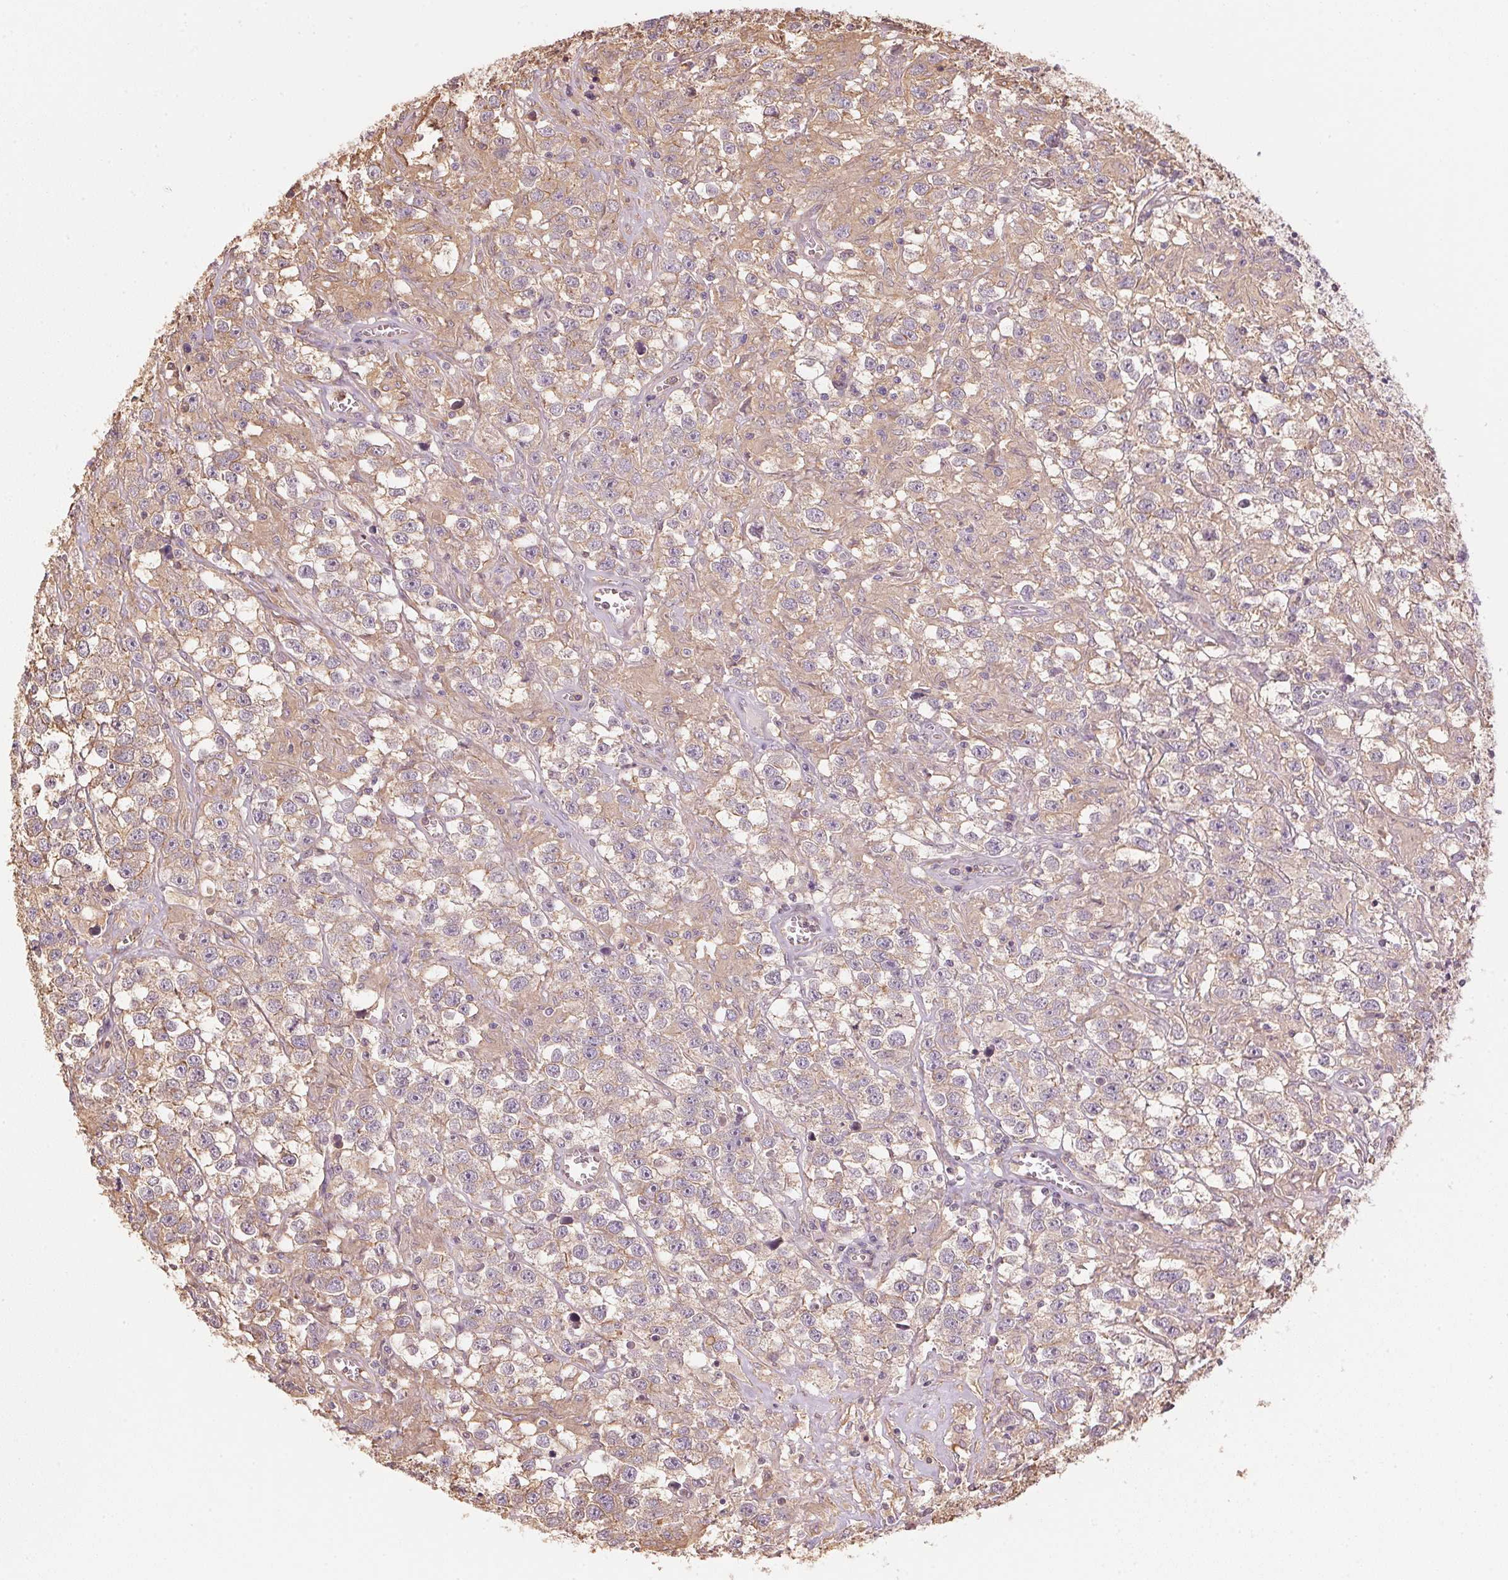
{"staining": {"intensity": "weak", "quantity": ">75%", "location": "cytoplasmic/membranous"}, "tissue": "testis cancer", "cell_type": "Tumor cells", "image_type": "cancer", "snomed": [{"axis": "morphology", "description": "Seminoma, NOS"}, {"axis": "topography", "description": "Testis"}], "caption": "Immunohistochemical staining of testis cancer reveals low levels of weak cytoplasmic/membranous protein positivity in approximately >75% of tumor cells. (Brightfield microscopy of DAB IHC at high magnification).", "gene": "QDPR", "patient": {"sex": "male", "age": 43}}